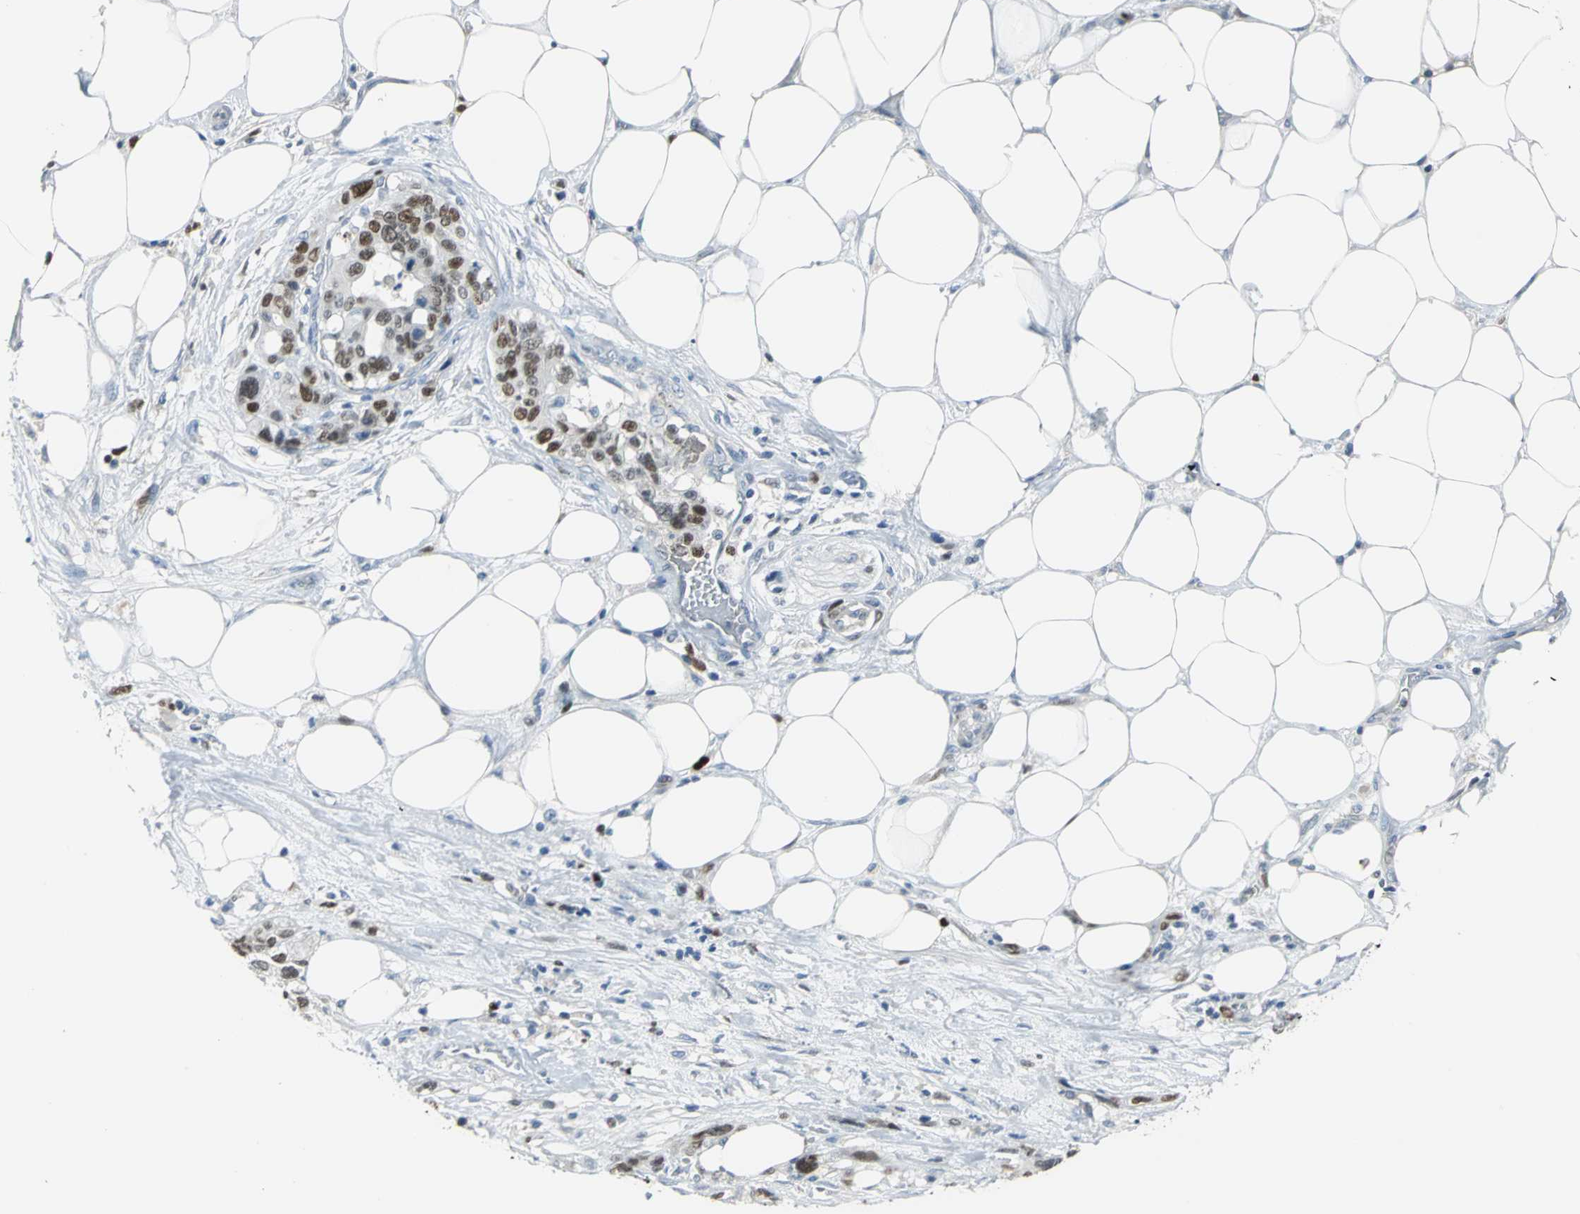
{"staining": {"intensity": "moderate", "quantity": ">75%", "location": "nuclear"}, "tissue": "pancreatic cancer", "cell_type": "Tumor cells", "image_type": "cancer", "snomed": [{"axis": "morphology", "description": "Adenocarcinoma, NOS"}, {"axis": "topography", "description": "Pancreas"}], "caption": "Immunohistochemistry (IHC) (DAB) staining of adenocarcinoma (pancreatic) exhibits moderate nuclear protein positivity in approximately >75% of tumor cells. (DAB IHC with brightfield microscopy, high magnification).", "gene": "MCM3", "patient": {"sex": "male", "age": 46}}